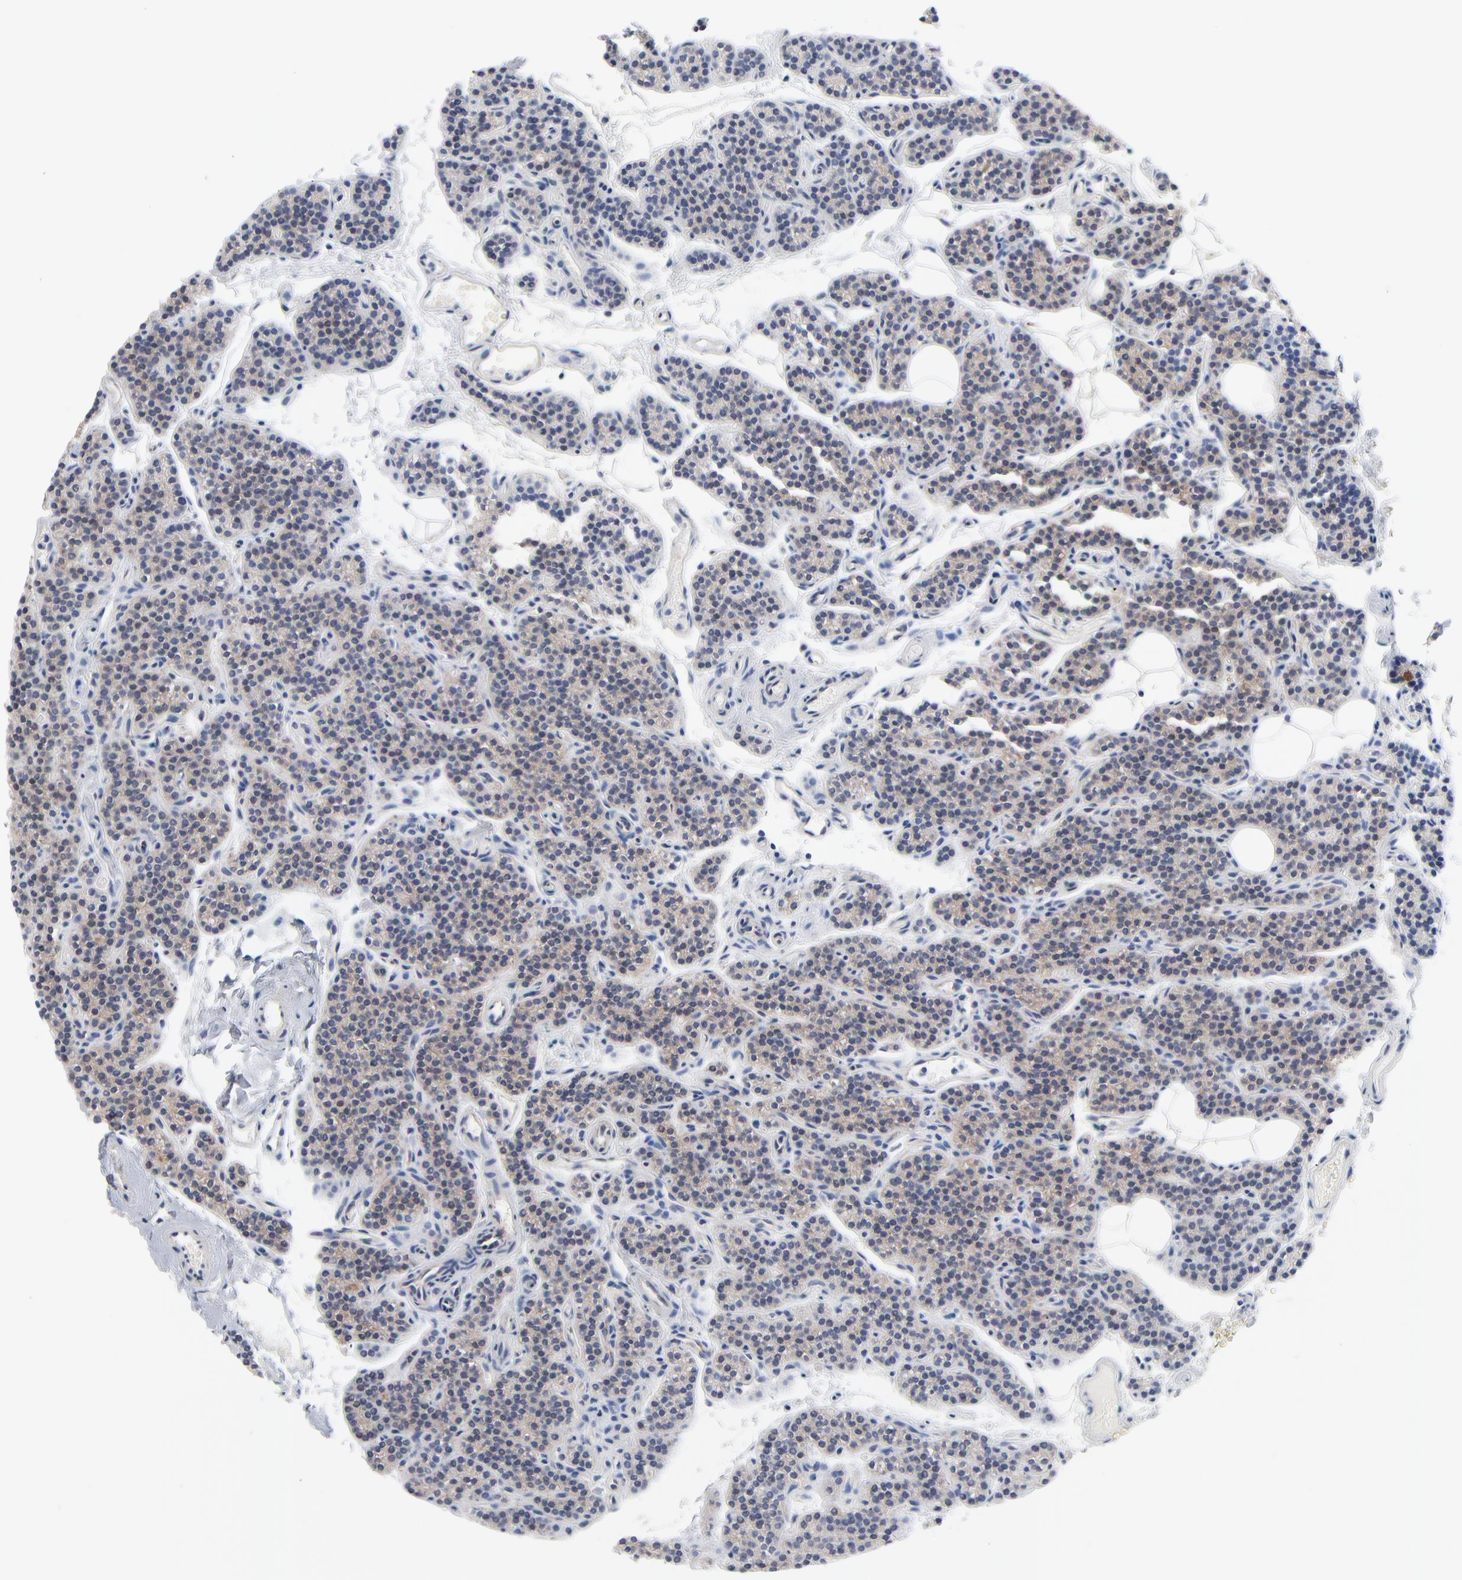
{"staining": {"intensity": "negative", "quantity": "none", "location": "none"}, "tissue": "parathyroid gland", "cell_type": "Glandular cells", "image_type": "normal", "snomed": [{"axis": "morphology", "description": "Normal tissue, NOS"}, {"axis": "topography", "description": "Parathyroid gland"}], "caption": "A high-resolution image shows immunohistochemistry (IHC) staining of normal parathyroid gland, which demonstrates no significant positivity in glandular cells.", "gene": "CD2AP", "patient": {"sex": "male", "age": 25}}